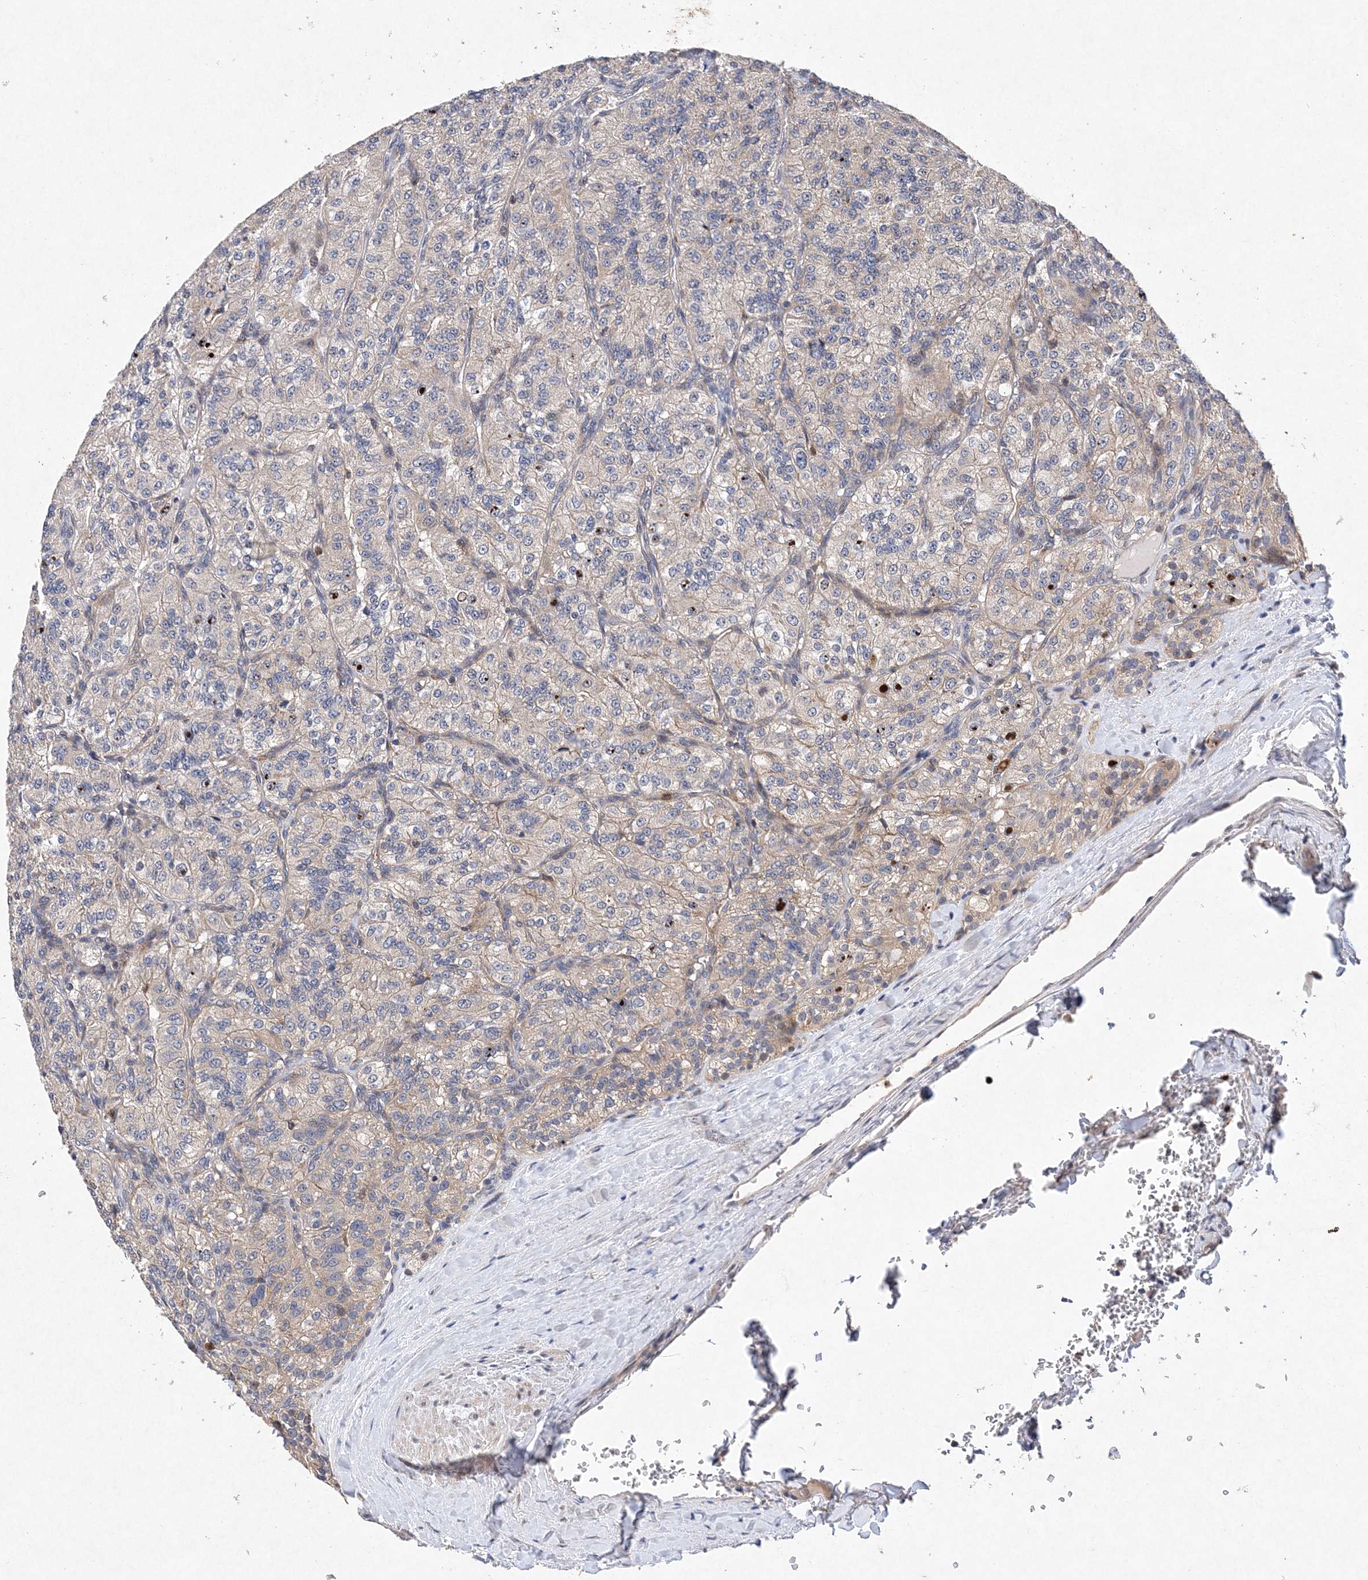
{"staining": {"intensity": "negative", "quantity": "none", "location": "none"}, "tissue": "renal cancer", "cell_type": "Tumor cells", "image_type": "cancer", "snomed": [{"axis": "morphology", "description": "Adenocarcinoma, NOS"}, {"axis": "topography", "description": "Kidney"}], "caption": "Tumor cells show no significant protein staining in renal cancer.", "gene": "PROSER1", "patient": {"sex": "female", "age": 63}}